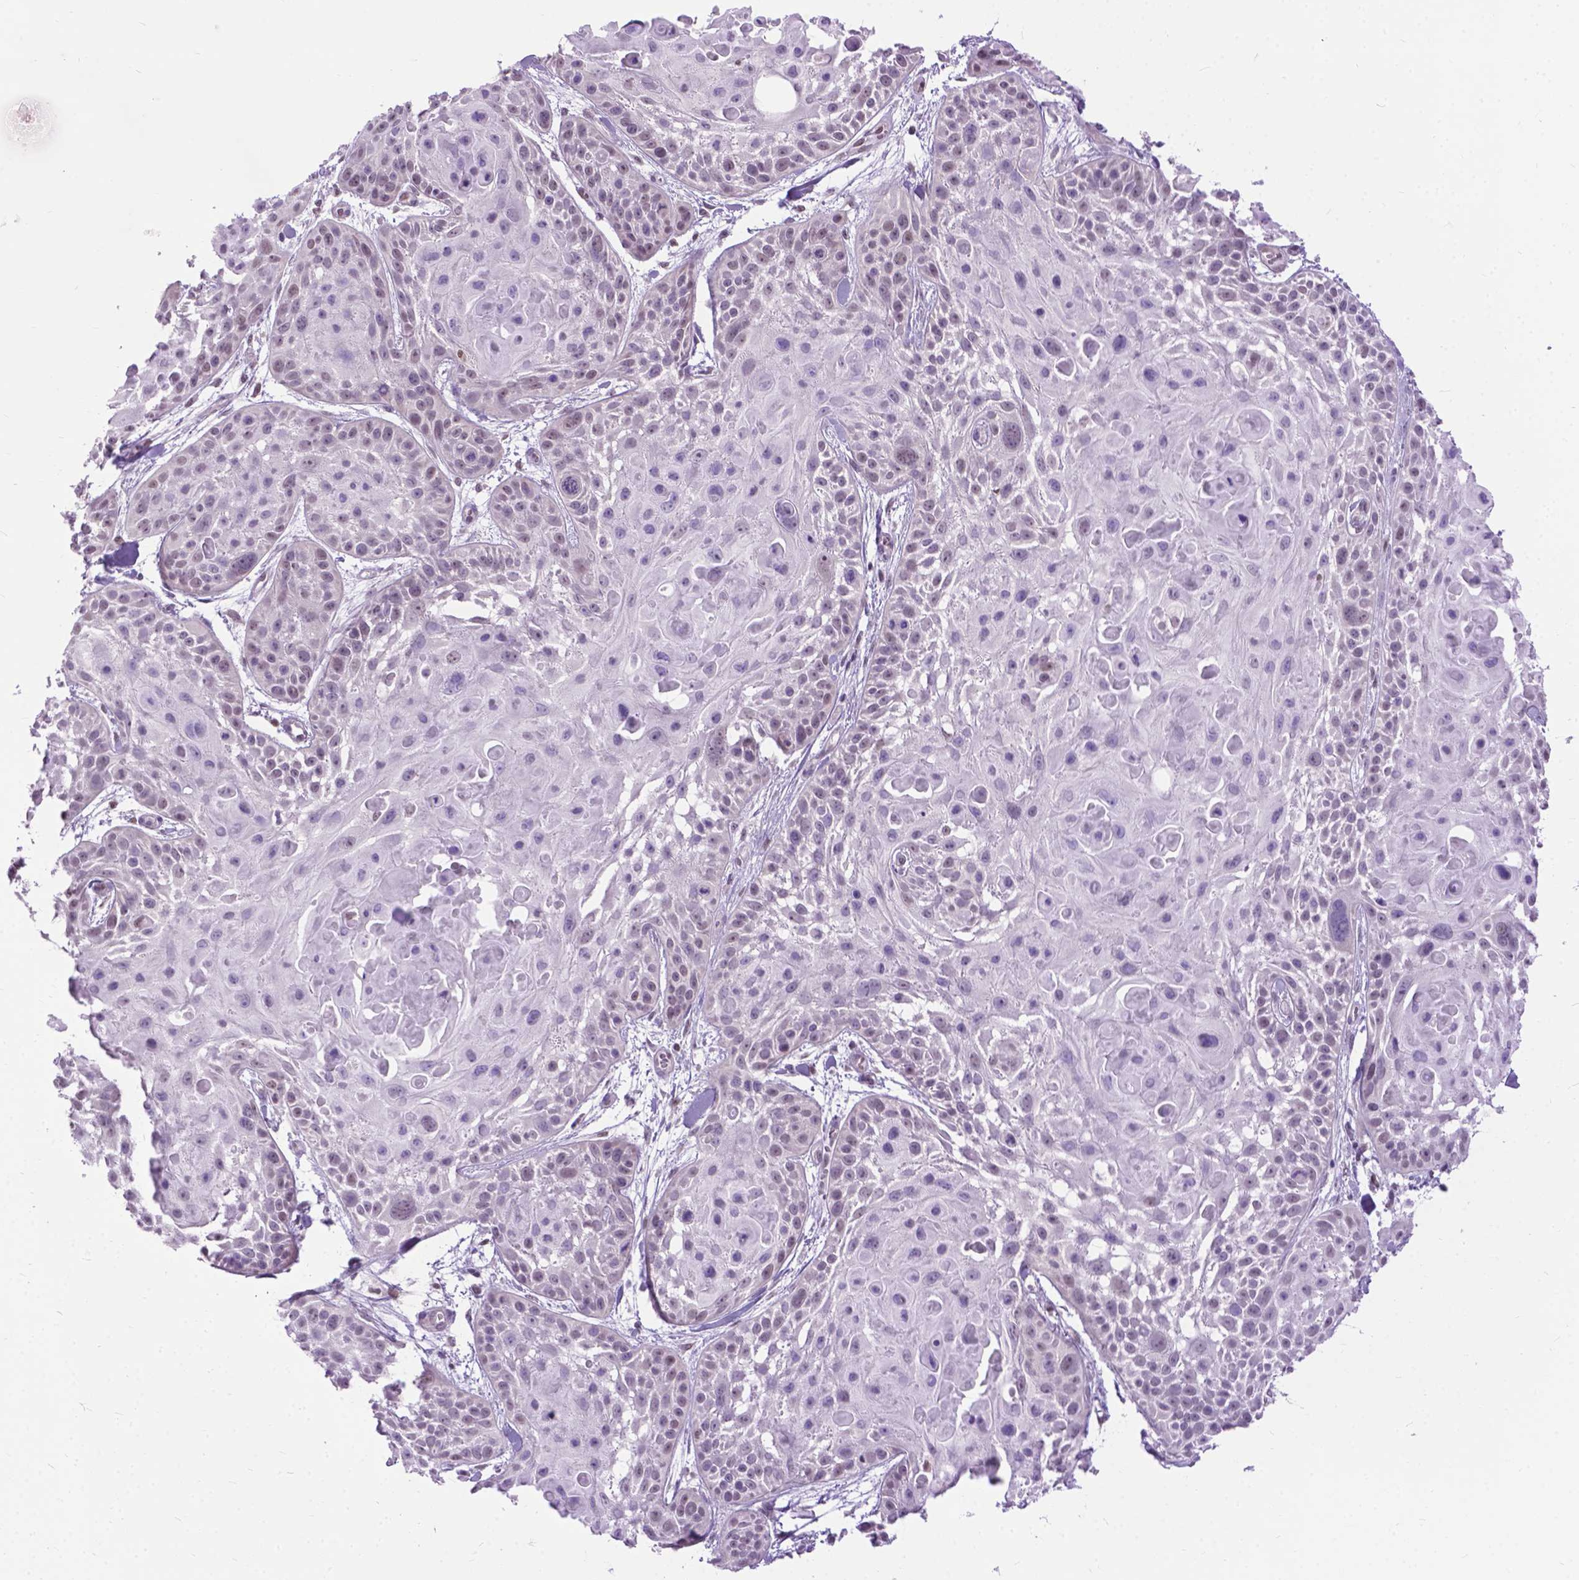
{"staining": {"intensity": "negative", "quantity": "none", "location": "none"}, "tissue": "skin cancer", "cell_type": "Tumor cells", "image_type": "cancer", "snomed": [{"axis": "morphology", "description": "Squamous cell carcinoma, NOS"}, {"axis": "topography", "description": "Skin"}, {"axis": "topography", "description": "Anal"}], "caption": "Immunohistochemical staining of skin cancer shows no significant staining in tumor cells.", "gene": "APCDD1L", "patient": {"sex": "female", "age": 75}}